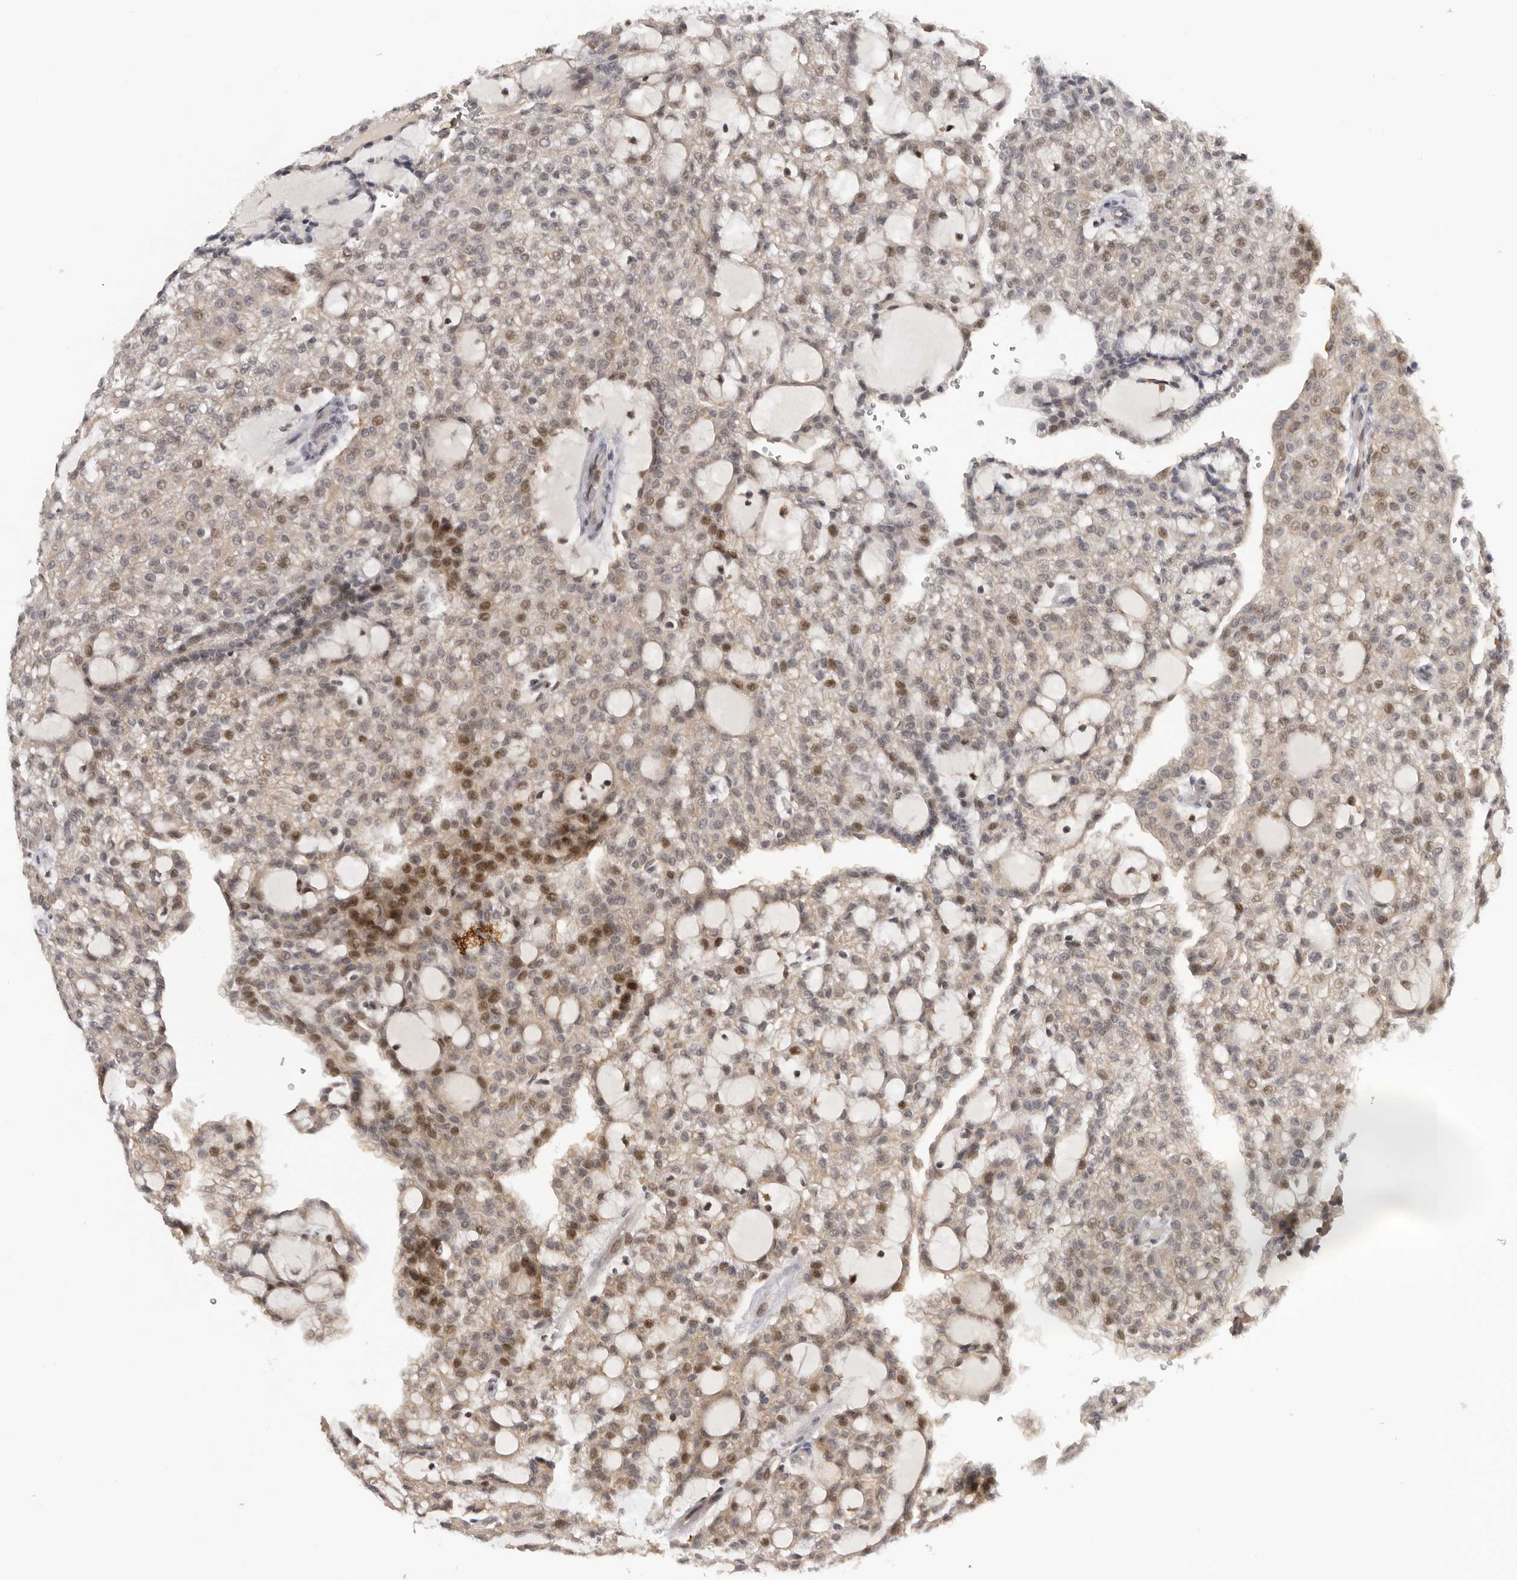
{"staining": {"intensity": "moderate", "quantity": "25%-75%", "location": "nuclear"}, "tissue": "renal cancer", "cell_type": "Tumor cells", "image_type": "cancer", "snomed": [{"axis": "morphology", "description": "Adenocarcinoma, NOS"}, {"axis": "topography", "description": "Kidney"}], "caption": "Renal adenocarcinoma stained for a protein (brown) displays moderate nuclear positive staining in about 25%-75% of tumor cells.", "gene": "KIF2B", "patient": {"sex": "male", "age": 63}}